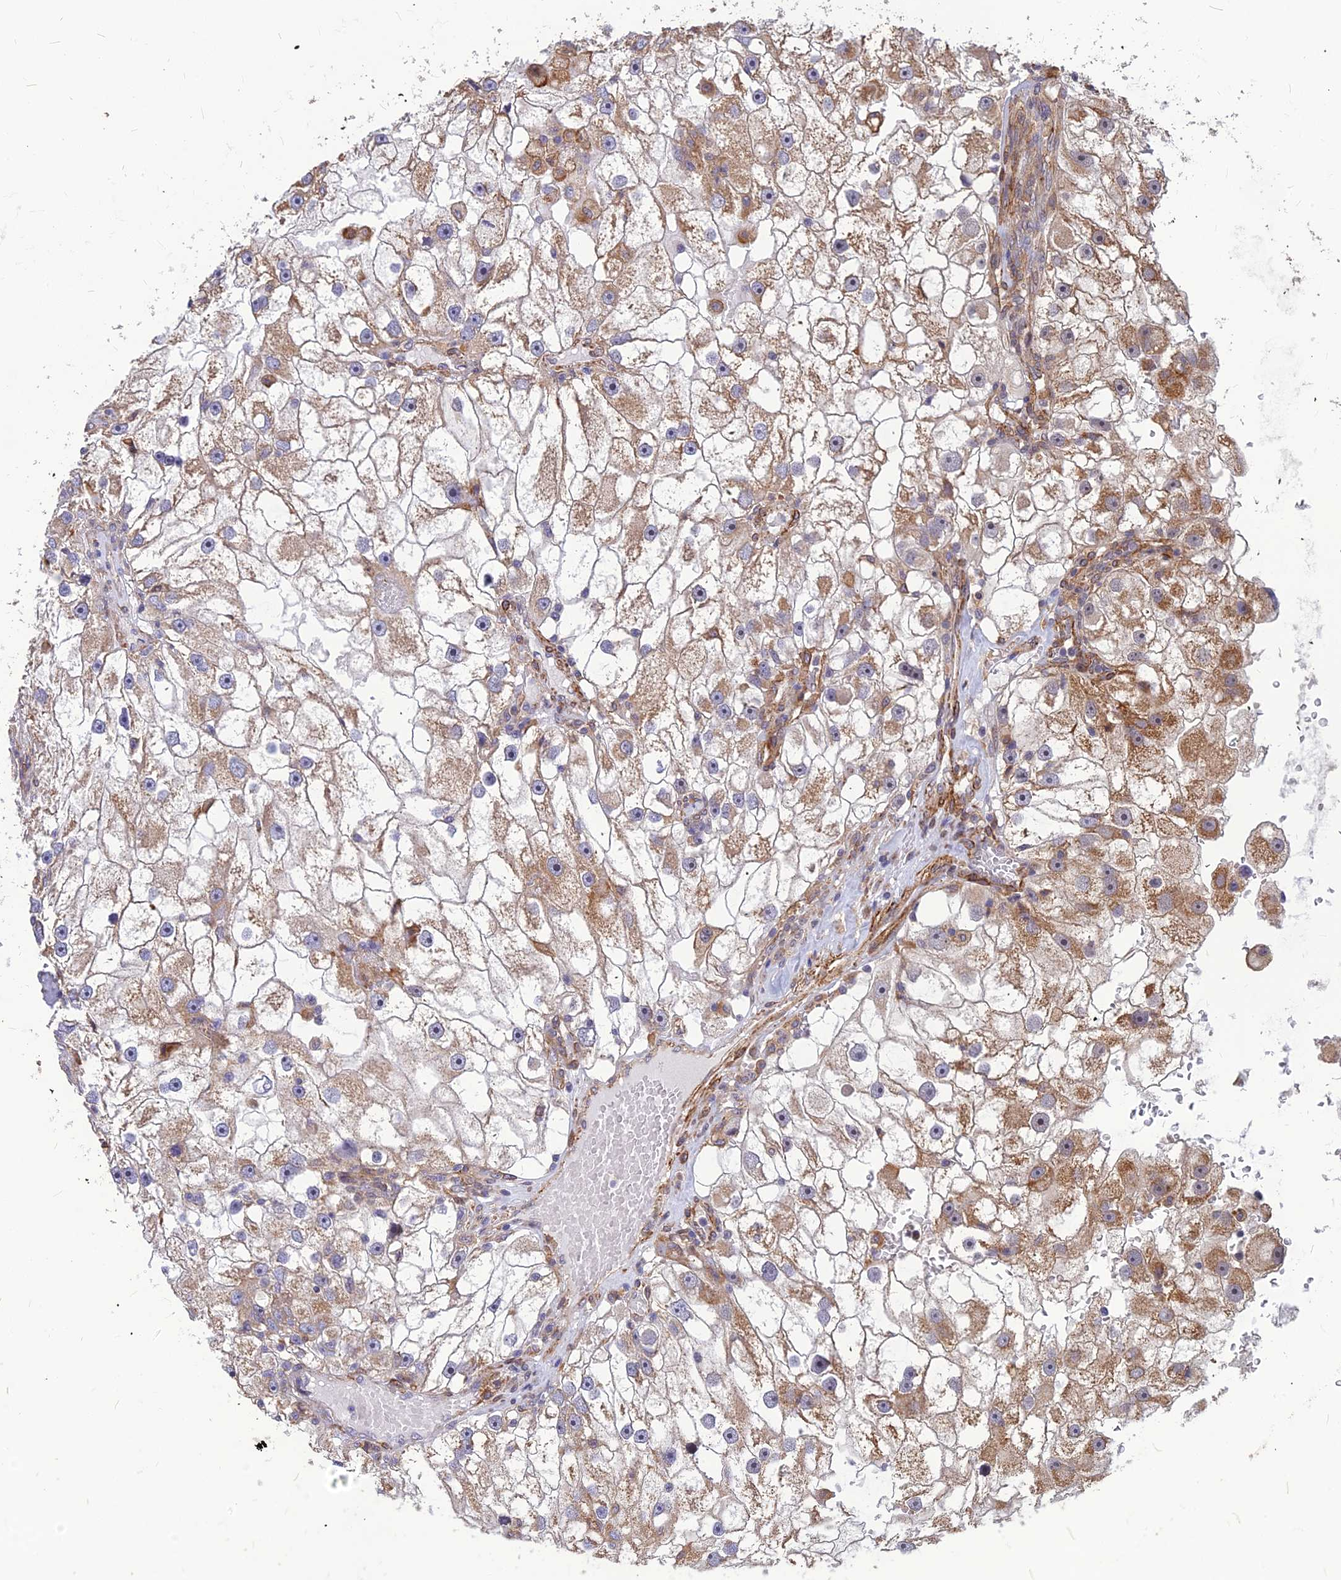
{"staining": {"intensity": "moderate", "quantity": "25%-75%", "location": "cytoplasmic/membranous"}, "tissue": "renal cancer", "cell_type": "Tumor cells", "image_type": "cancer", "snomed": [{"axis": "morphology", "description": "Adenocarcinoma, NOS"}, {"axis": "topography", "description": "Kidney"}], "caption": "Human renal adenocarcinoma stained with a protein marker reveals moderate staining in tumor cells.", "gene": "LEKR1", "patient": {"sex": "male", "age": 63}}